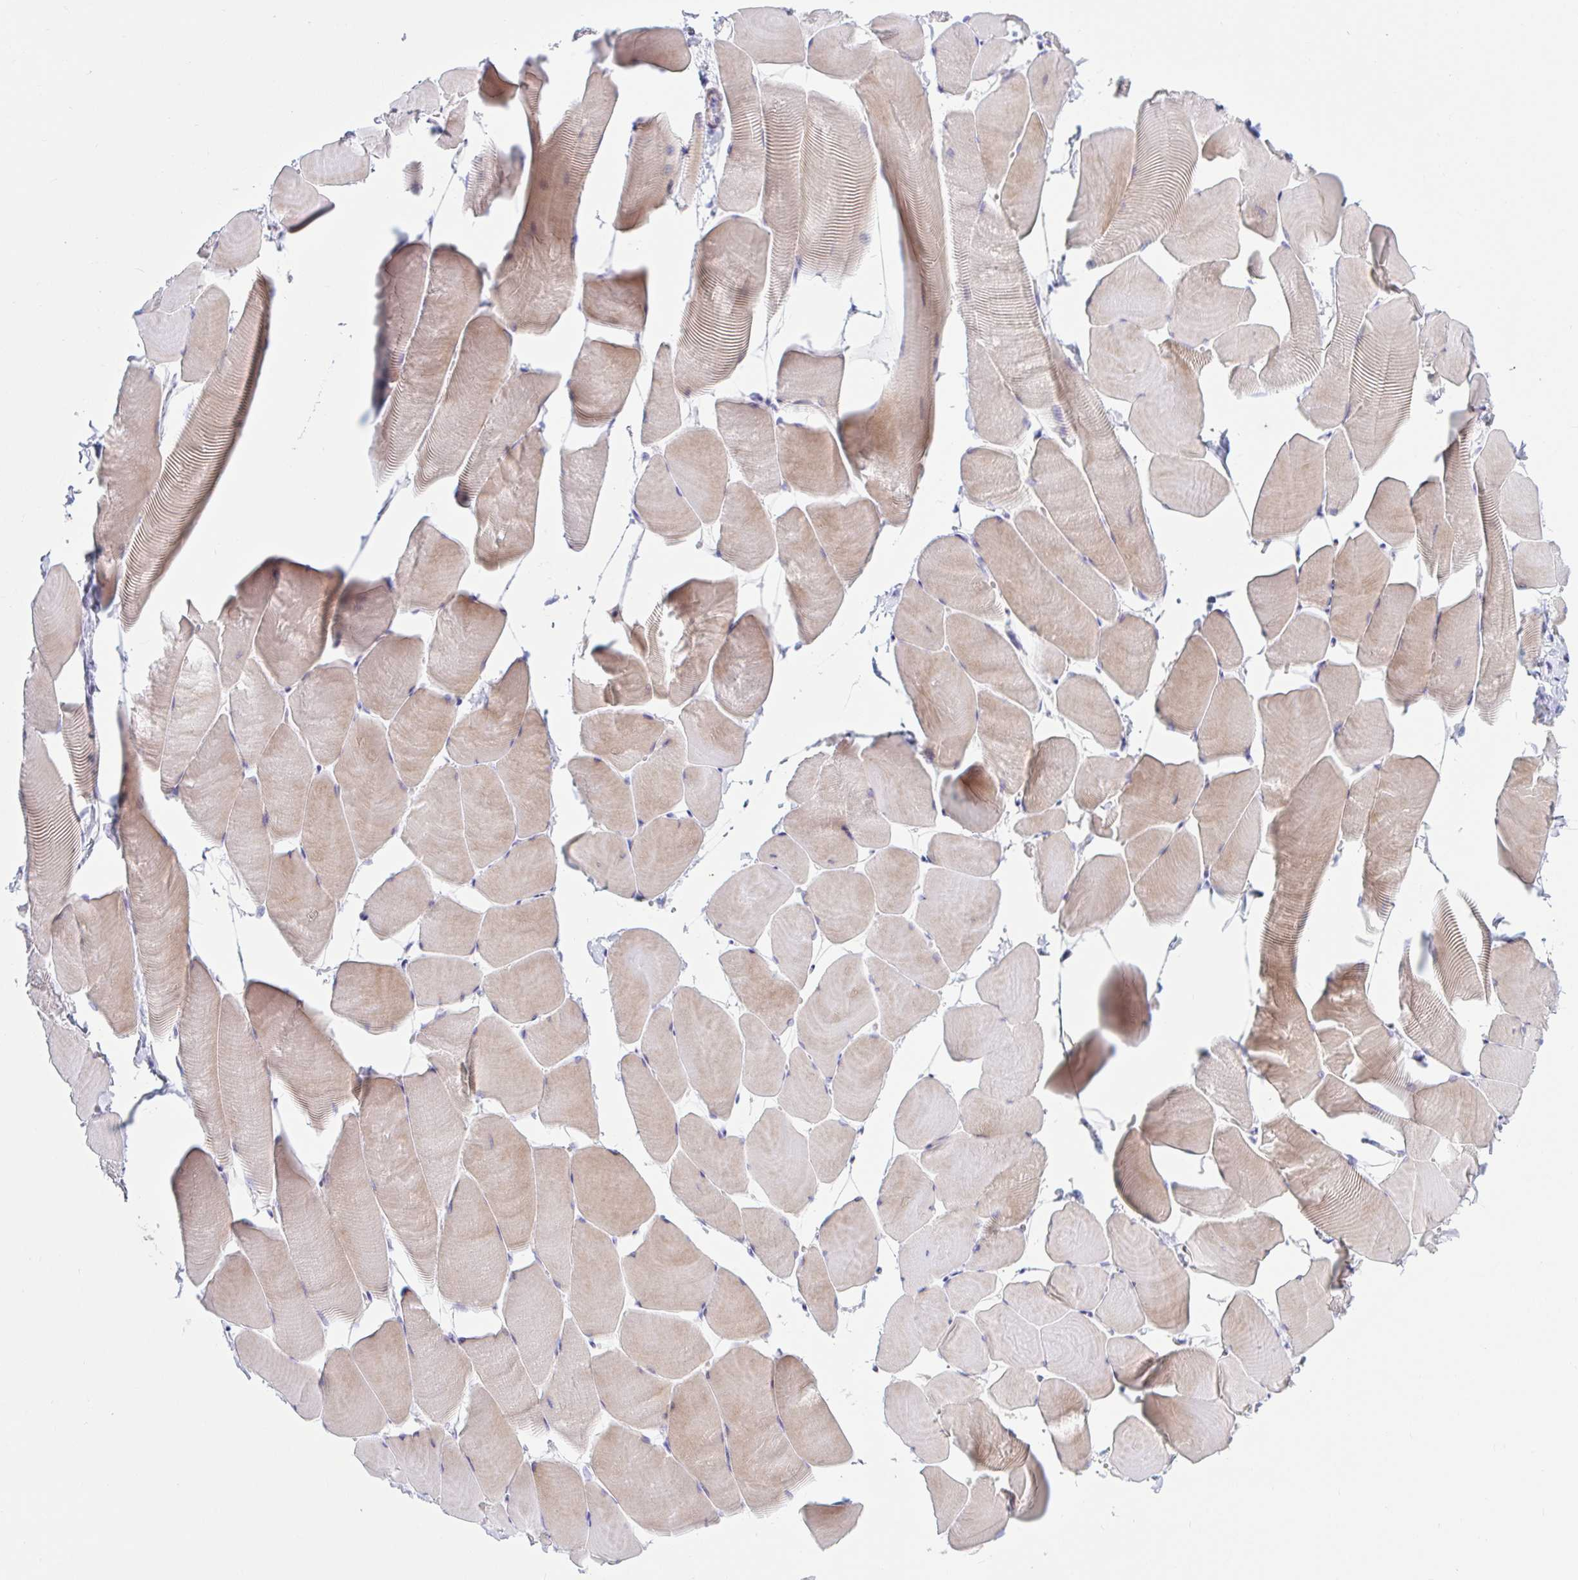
{"staining": {"intensity": "moderate", "quantity": "25%-75%", "location": "cytoplasmic/membranous"}, "tissue": "skeletal muscle", "cell_type": "Myocytes", "image_type": "normal", "snomed": [{"axis": "morphology", "description": "Normal tissue, NOS"}, {"axis": "topography", "description": "Skeletal muscle"}], "caption": "DAB (3,3'-diaminobenzidine) immunohistochemical staining of unremarkable skeletal muscle exhibits moderate cytoplasmic/membranous protein expression in approximately 25%-75% of myocytes.", "gene": "ENSG00000271254", "patient": {"sex": "male", "age": 25}}